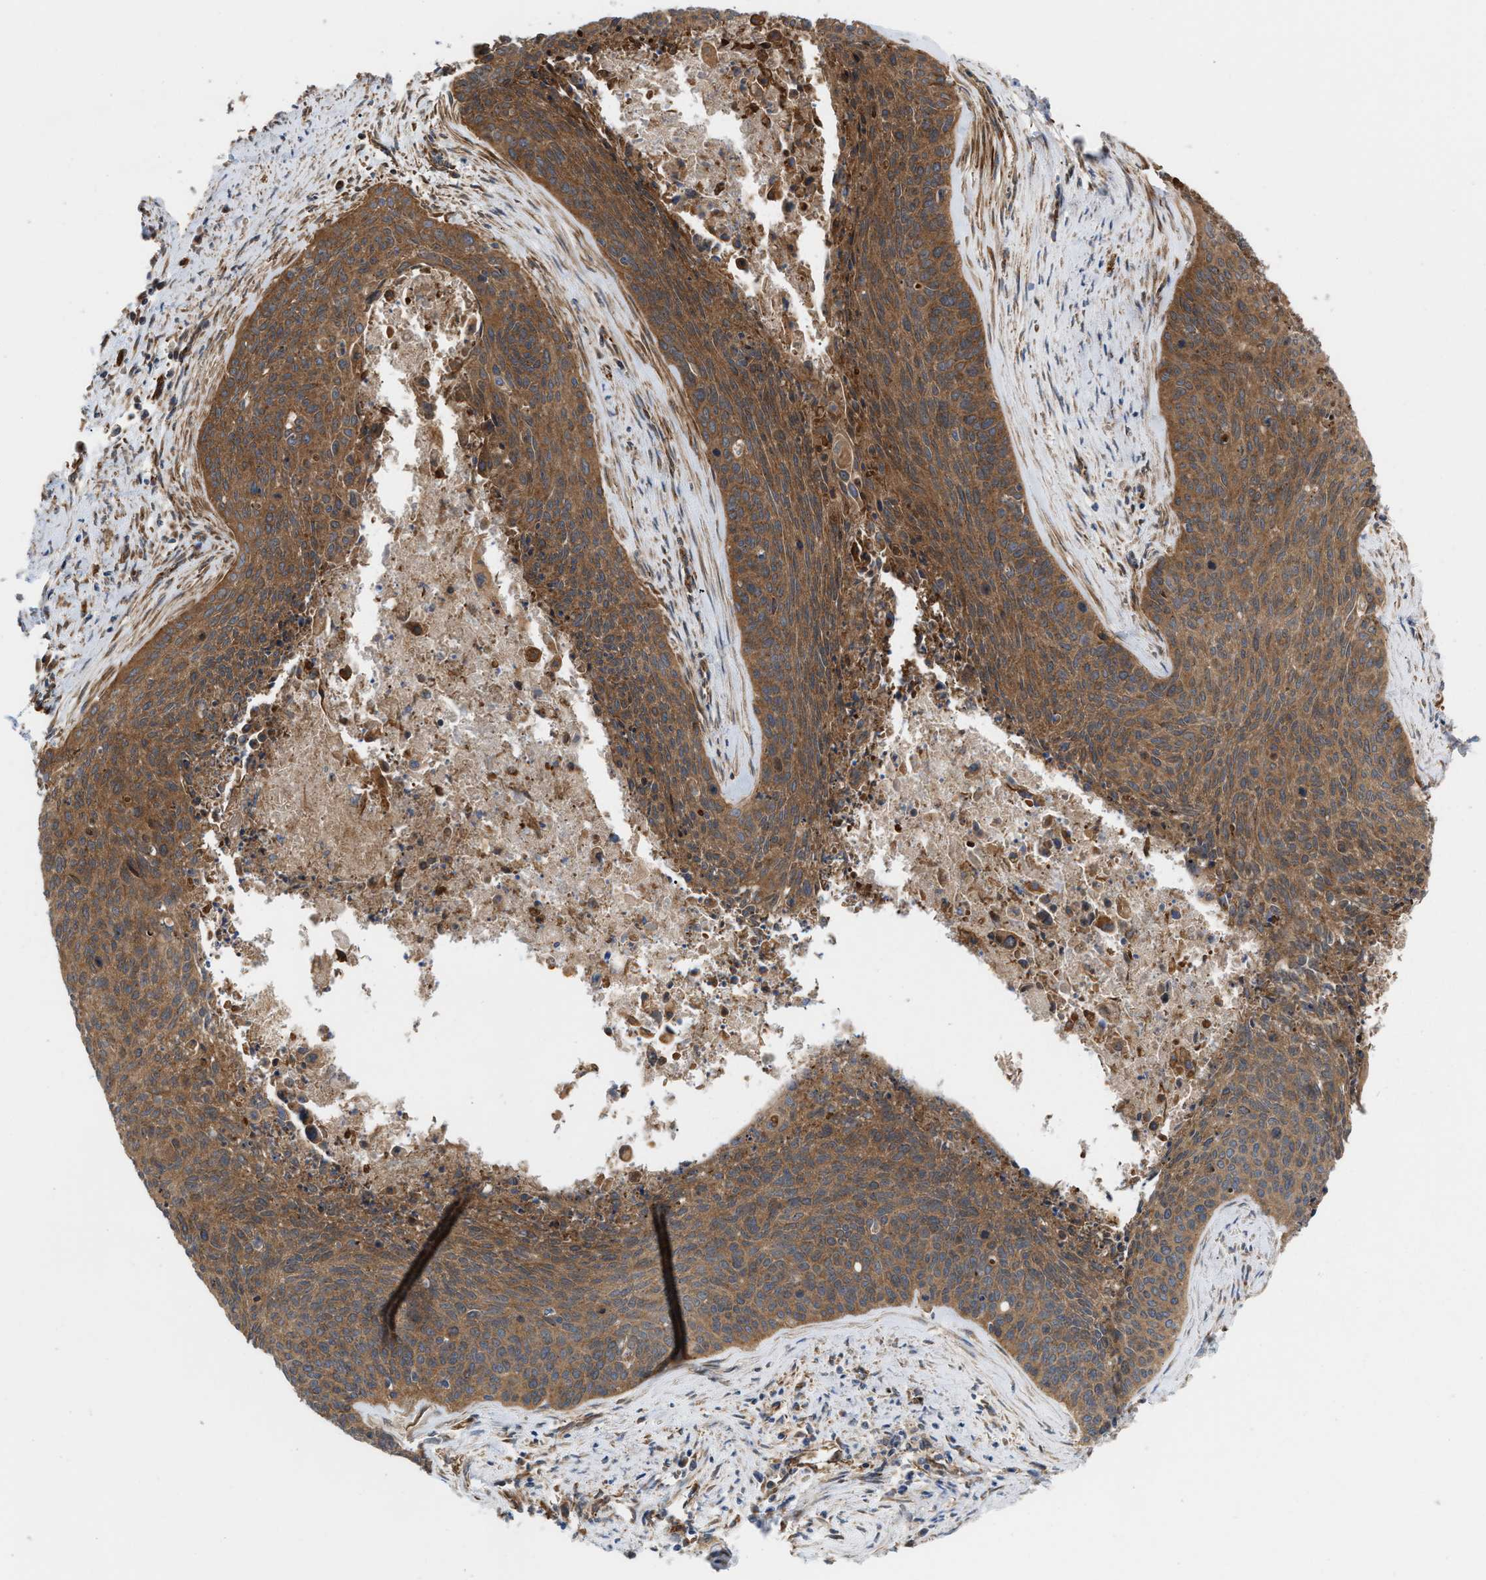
{"staining": {"intensity": "moderate", "quantity": ">75%", "location": "cytoplasmic/membranous"}, "tissue": "cervical cancer", "cell_type": "Tumor cells", "image_type": "cancer", "snomed": [{"axis": "morphology", "description": "Squamous cell carcinoma, NOS"}, {"axis": "topography", "description": "Cervix"}], "caption": "A brown stain highlights moderate cytoplasmic/membranous expression of a protein in human cervical cancer tumor cells. The staining is performed using DAB brown chromogen to label protein expression. The nuclei are counter-stained blue using hematoxylin.", "gene": "EPS15L1", "patient": {"sex": "female", "age": 55}}